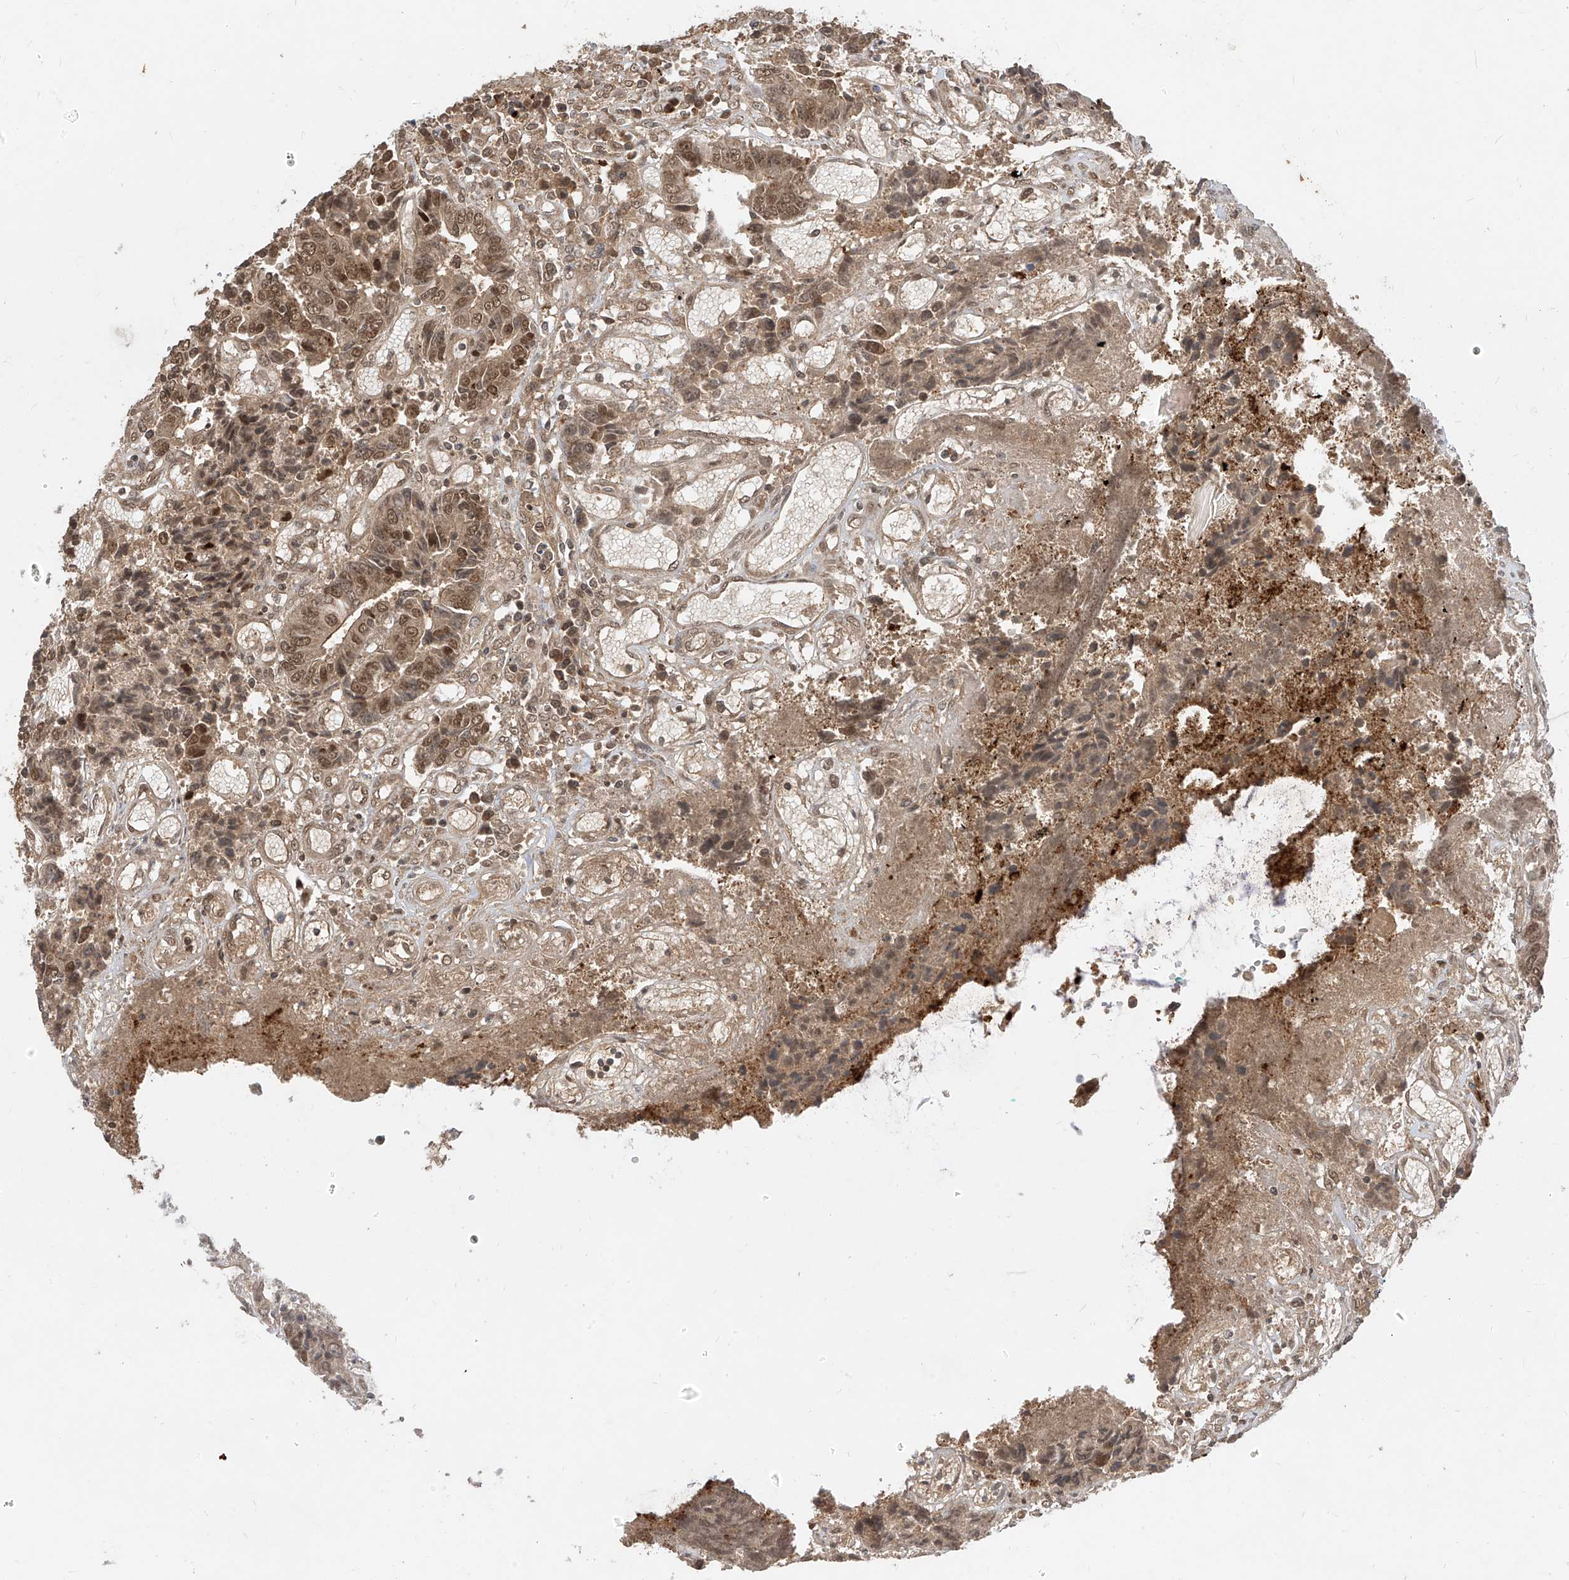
{"staining": {"intensity": "moderate", "quantity": ">75%", "location": "cytoplasmic/membranous,nuclear"}, "tissue": "colorectal cancer", "cell_type": "Tumor cells", "image_type": "cancer", "snomed": [{"axis": "morphology", "description": "Adenocarcinoma, NOS"}, {"axis": "topography", "description": "Rectum"}], "caption": "IHC (DAB (3,3'-diaminobenzidine)) staining of adenocarcinoma (colorectal) demonstrates moderate cytoplasmic/membranous and nuclear protein staining in about >75% of tumor cells.", "gene": "LCOR", "patient": {"sex": "male", "age": 84}}